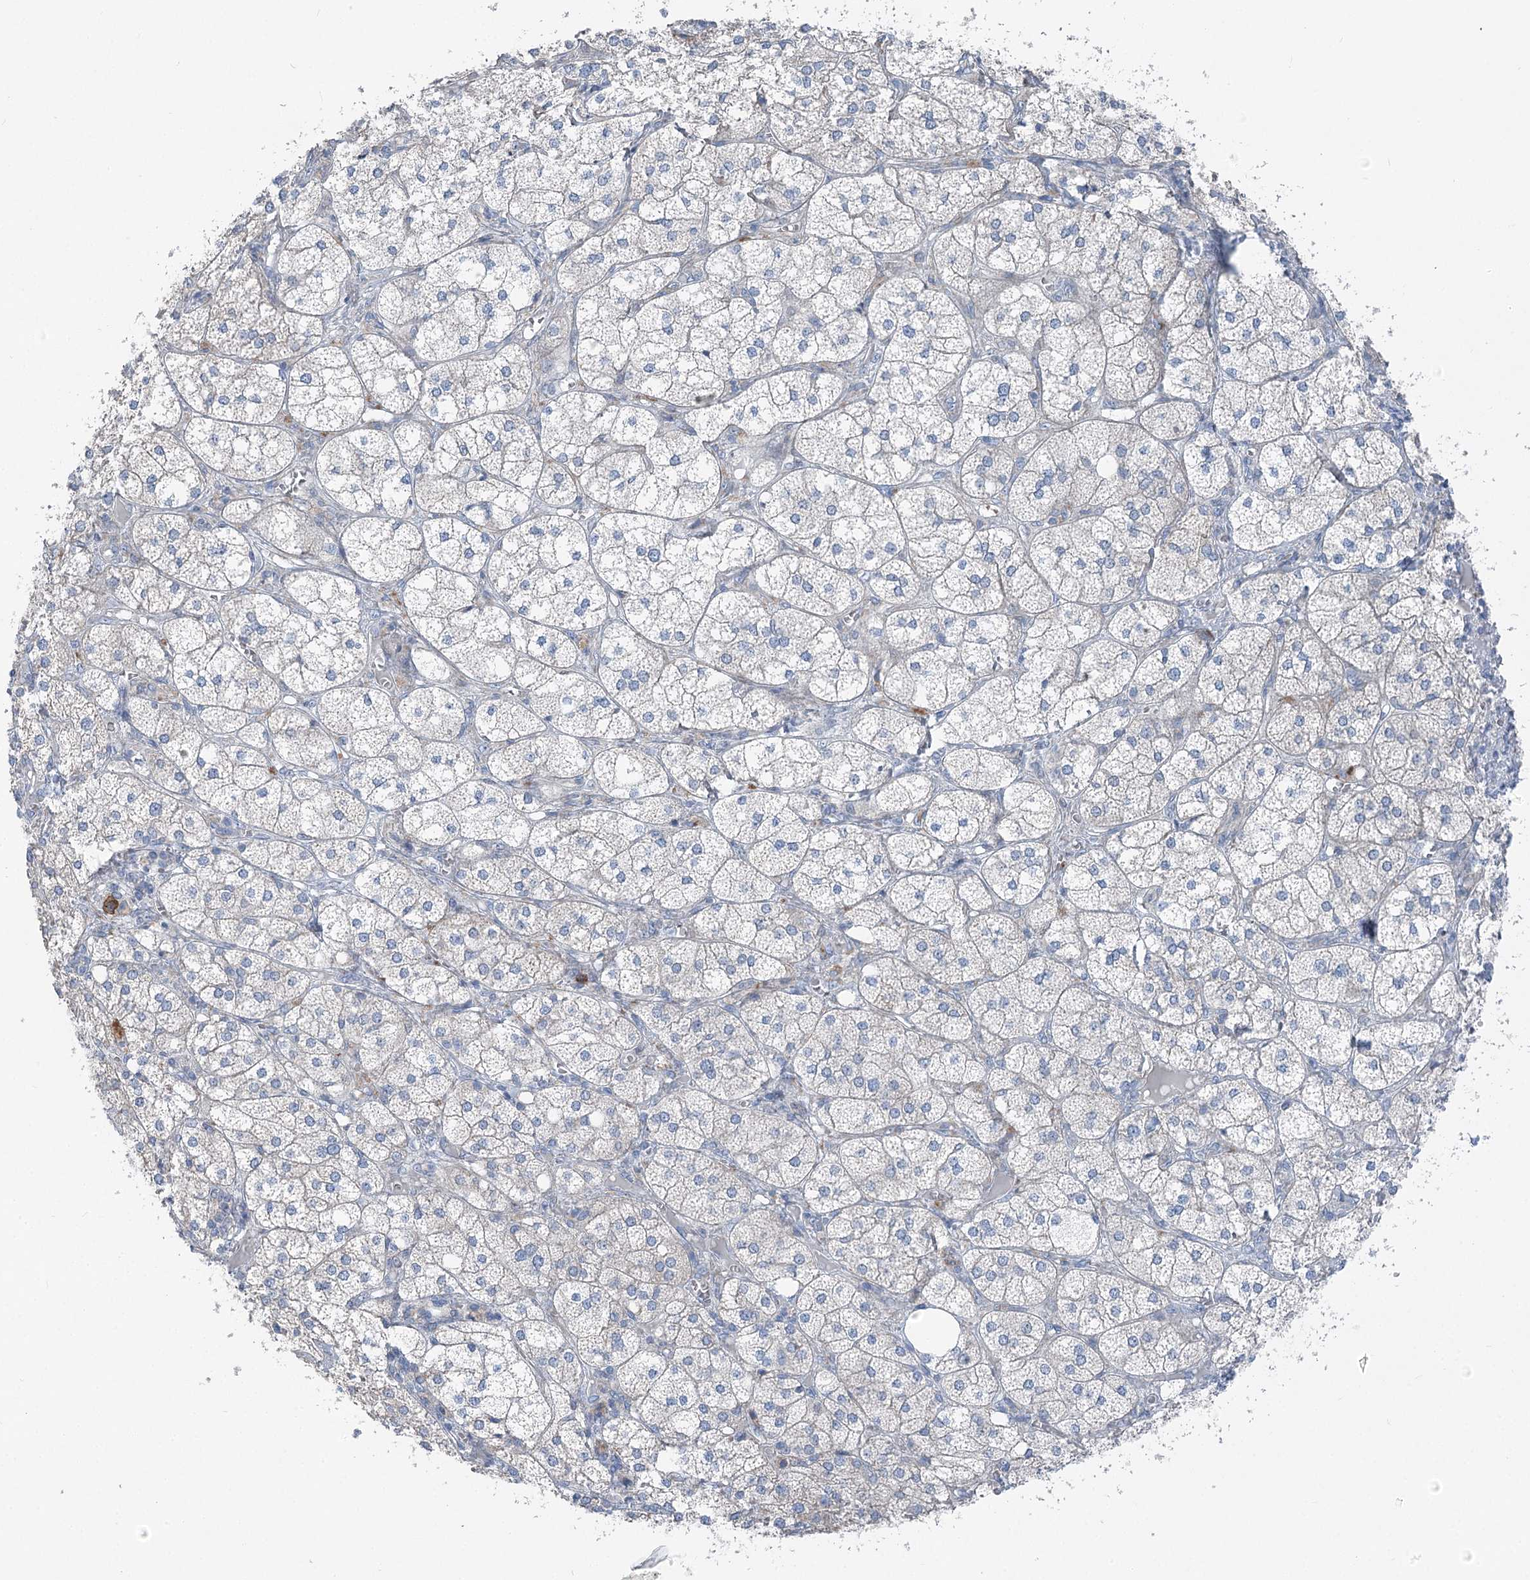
{"staining": {"intensity": "moderate", "quantity": "25%-75%", "location": "cytoplasmic/membranous"}, "tissue": "adrenal gland", "cell_type": "Glandular cells", "image_type": "normal", "snomed": [{"axis": "morphology", "description": "Normal tissue, NOS"}, {"axis": "topography", "description": "Adrenal gland"}], "caption": "Glandular cells reveal moderate cytoplasmic/membranous expression in approximately 25%-75% of cells in benign adrenal gland. Nuclei are stained in blue.", "gene": "POGLUT1", "patient": {"sex": "female", "age": 61}}